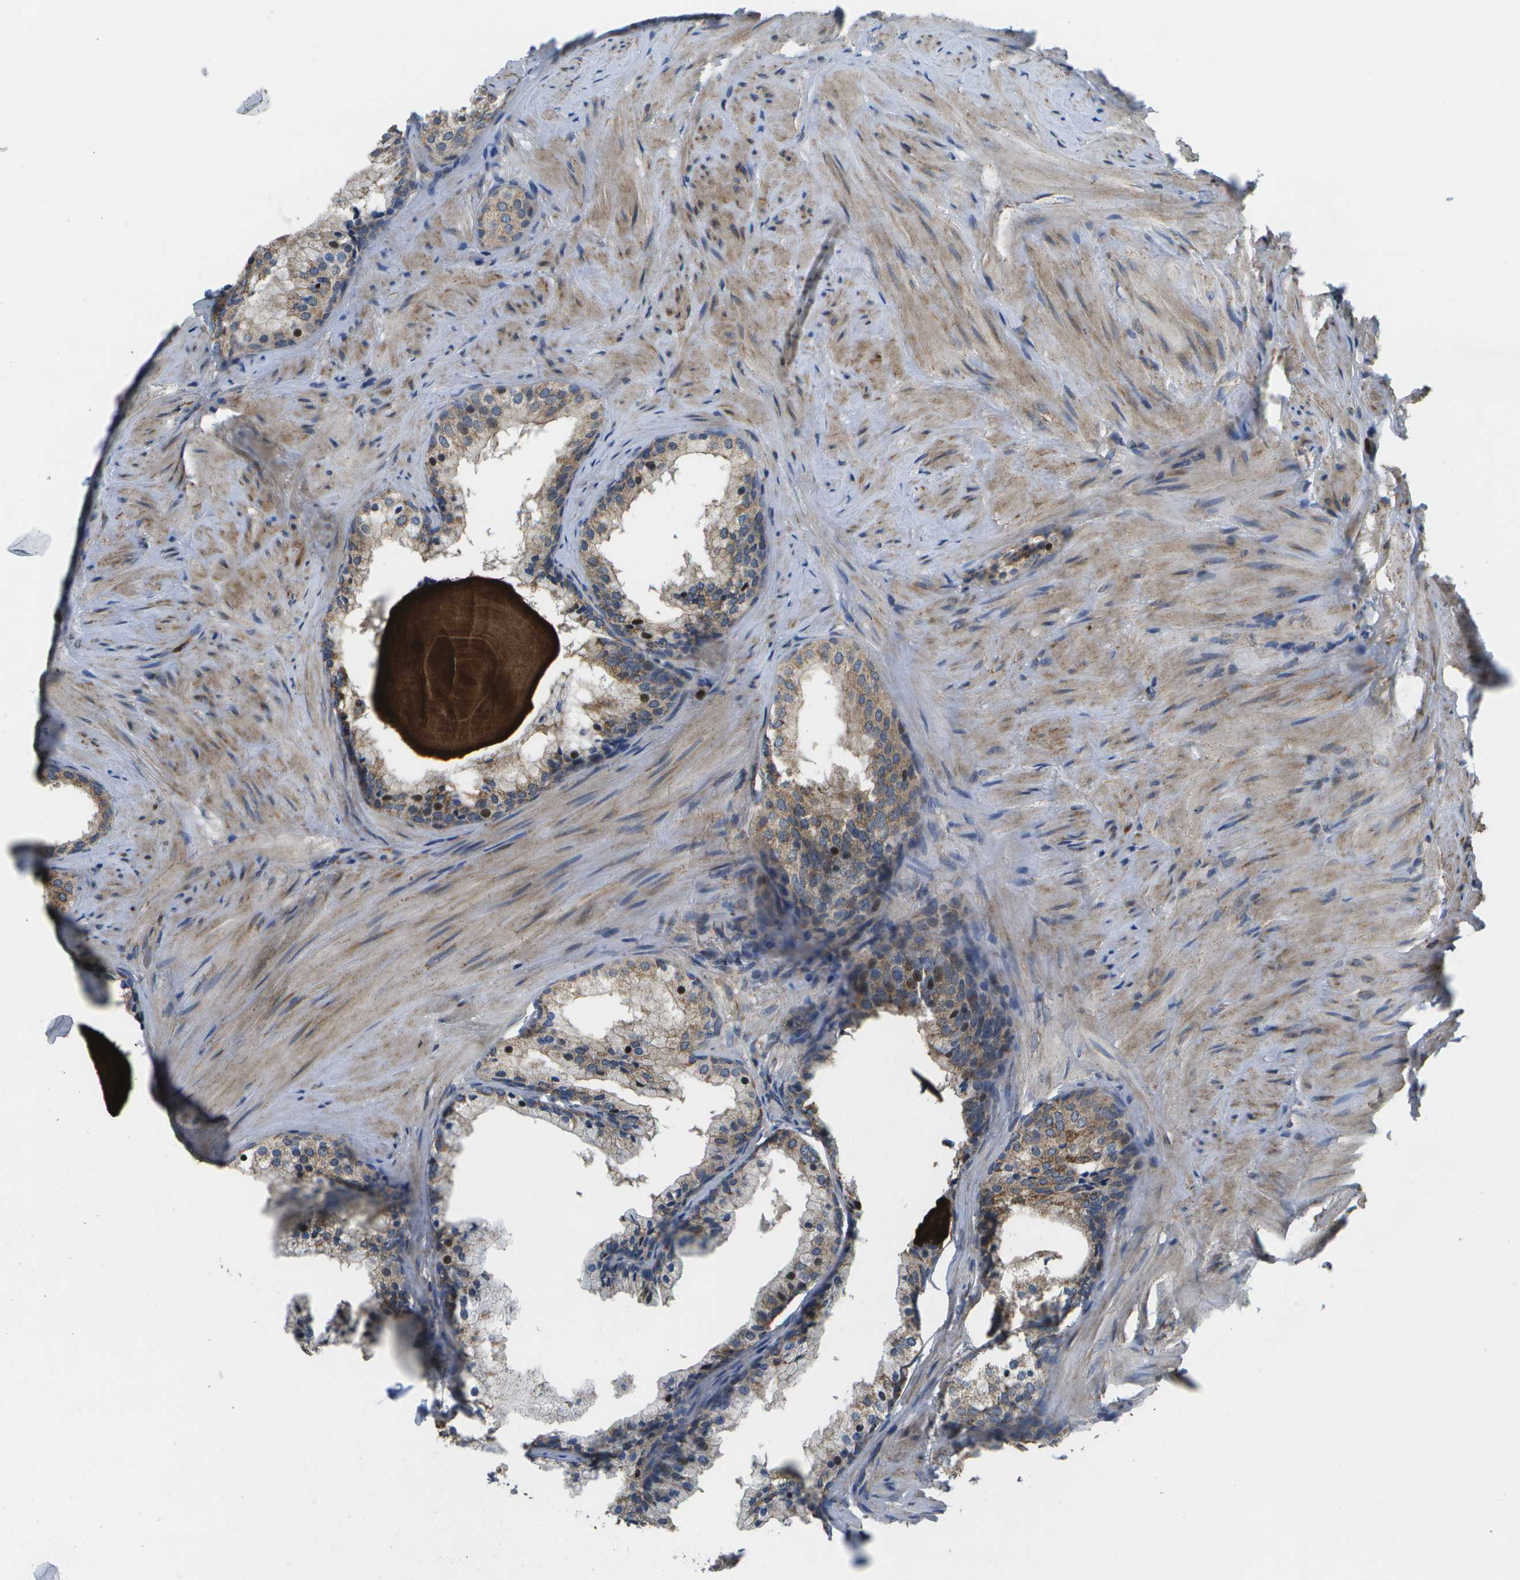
{"staining": {"intensity": "moderate", "quantity": ">75%", "location": "cytoplasmic/membranous"}, "tissue": "prostate cancer", "cell_type": "Tumor cells", "image_type": "cancer", "snomed": [{"axis": "morphology", "description": "Adenocarcinoma, Low grade"}, {"axis": "topography", "description": "Prostate"}], "caption": "Human prostate cancer (adenocarcinoma (low-grade)) stained with a protein marker displays moderate staining in tumor cells.", "gene": "GALNT15", "patient": {"sex": "male", "age": 69}}